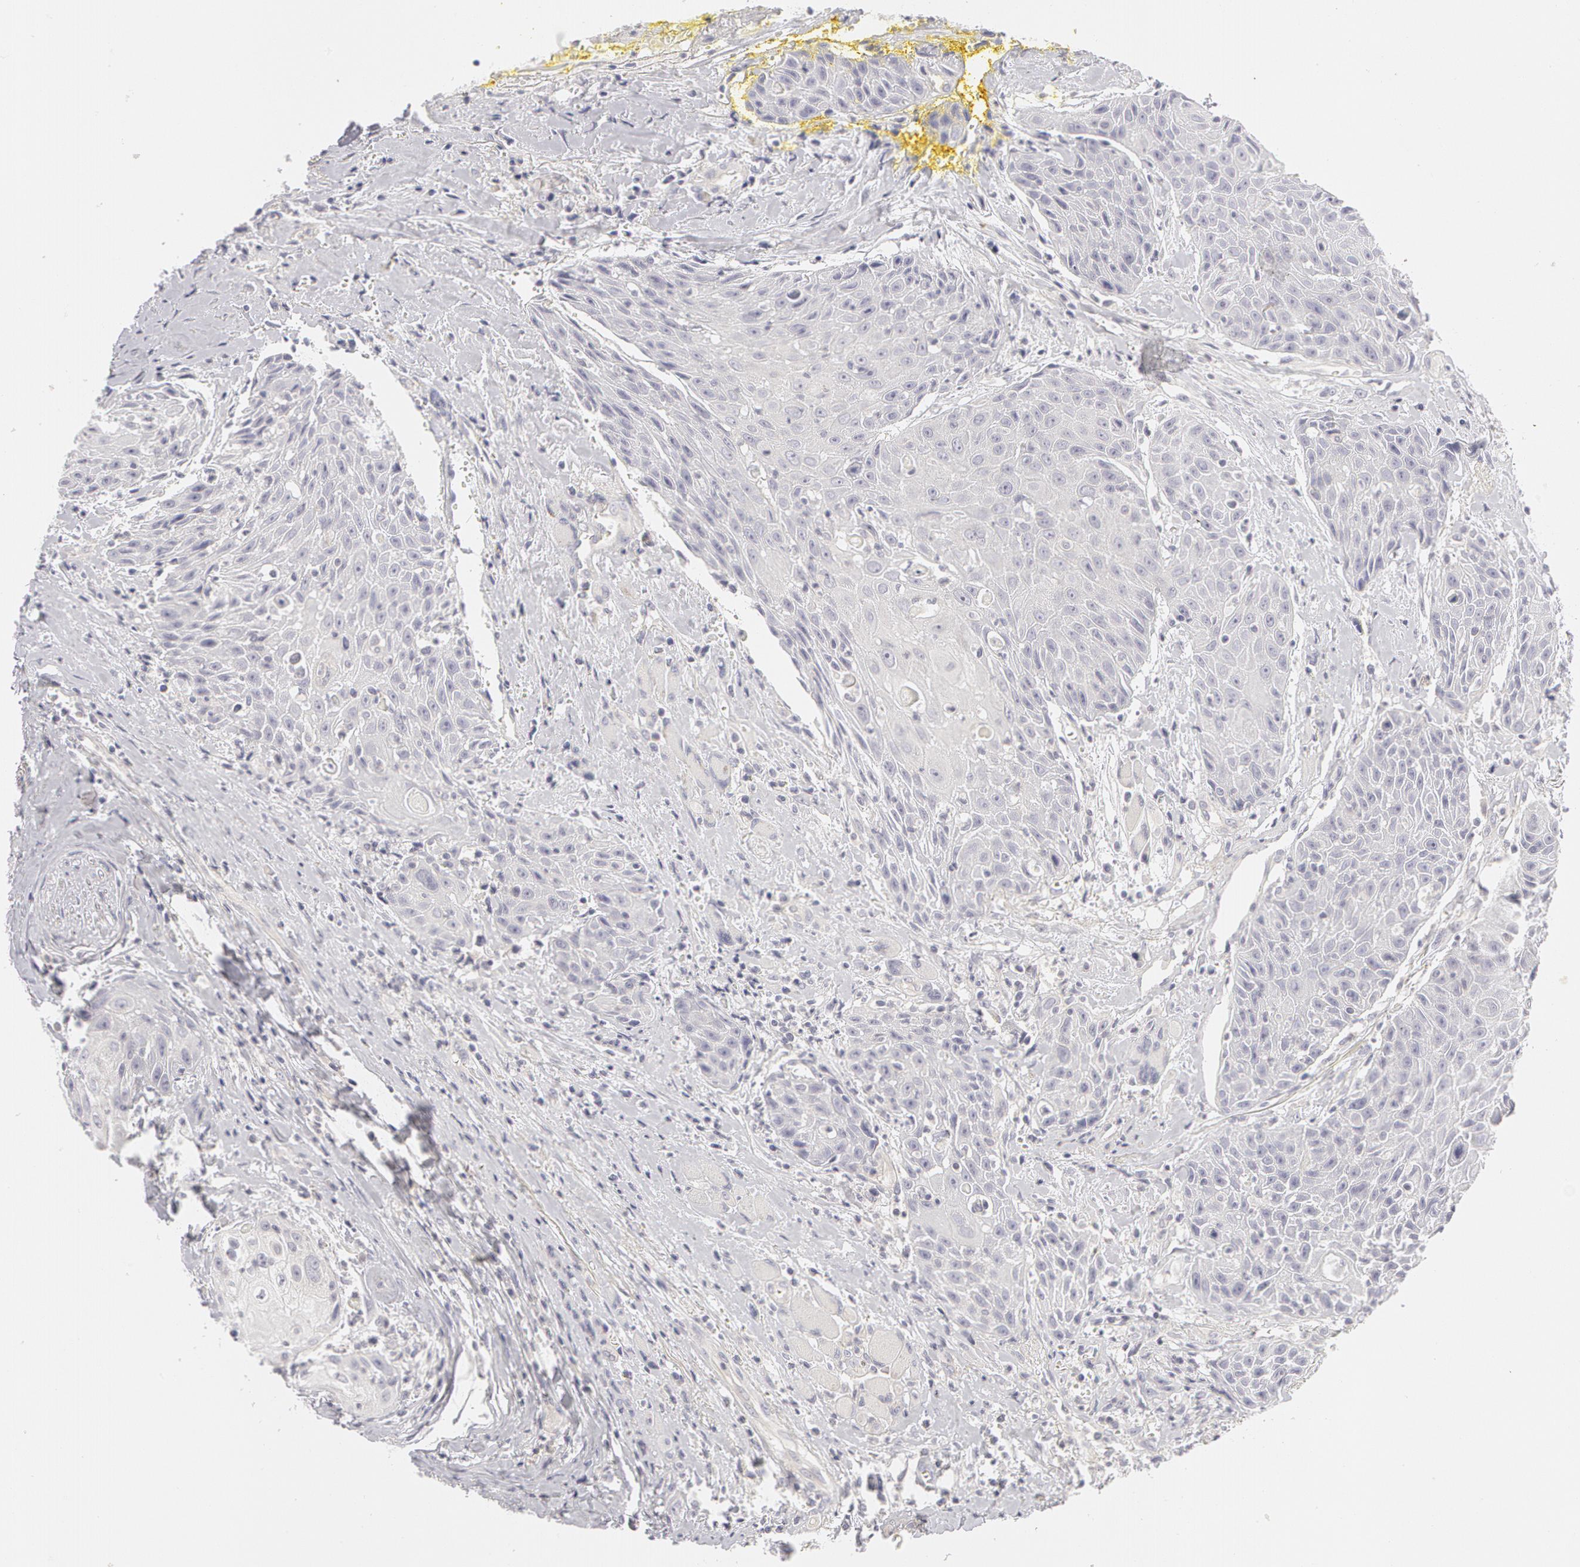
{"staining": {"intensity": "negative", "quantity": "none", "location": "none"}, "tissue": "head and neck cancer", "cell_type": "Tumor cells", "image_type": "cancer", "snomed": [{"axis": "morphology", "description": "Squamous cell carcinoma, NOS"}, {"axis": "topography", "description": "Oral tissue"}, {"axis": "topography", "description": "Head-Neck"}], "caption": "DAB (3,3'-diaminobenzidine) immunohistochemical staining of head and neck cancer (squamous cell carcinoma) shows no significant staining in tumor cells.", "gene": "ABCB1", "patient": {"sex": "female", "age": 82}}